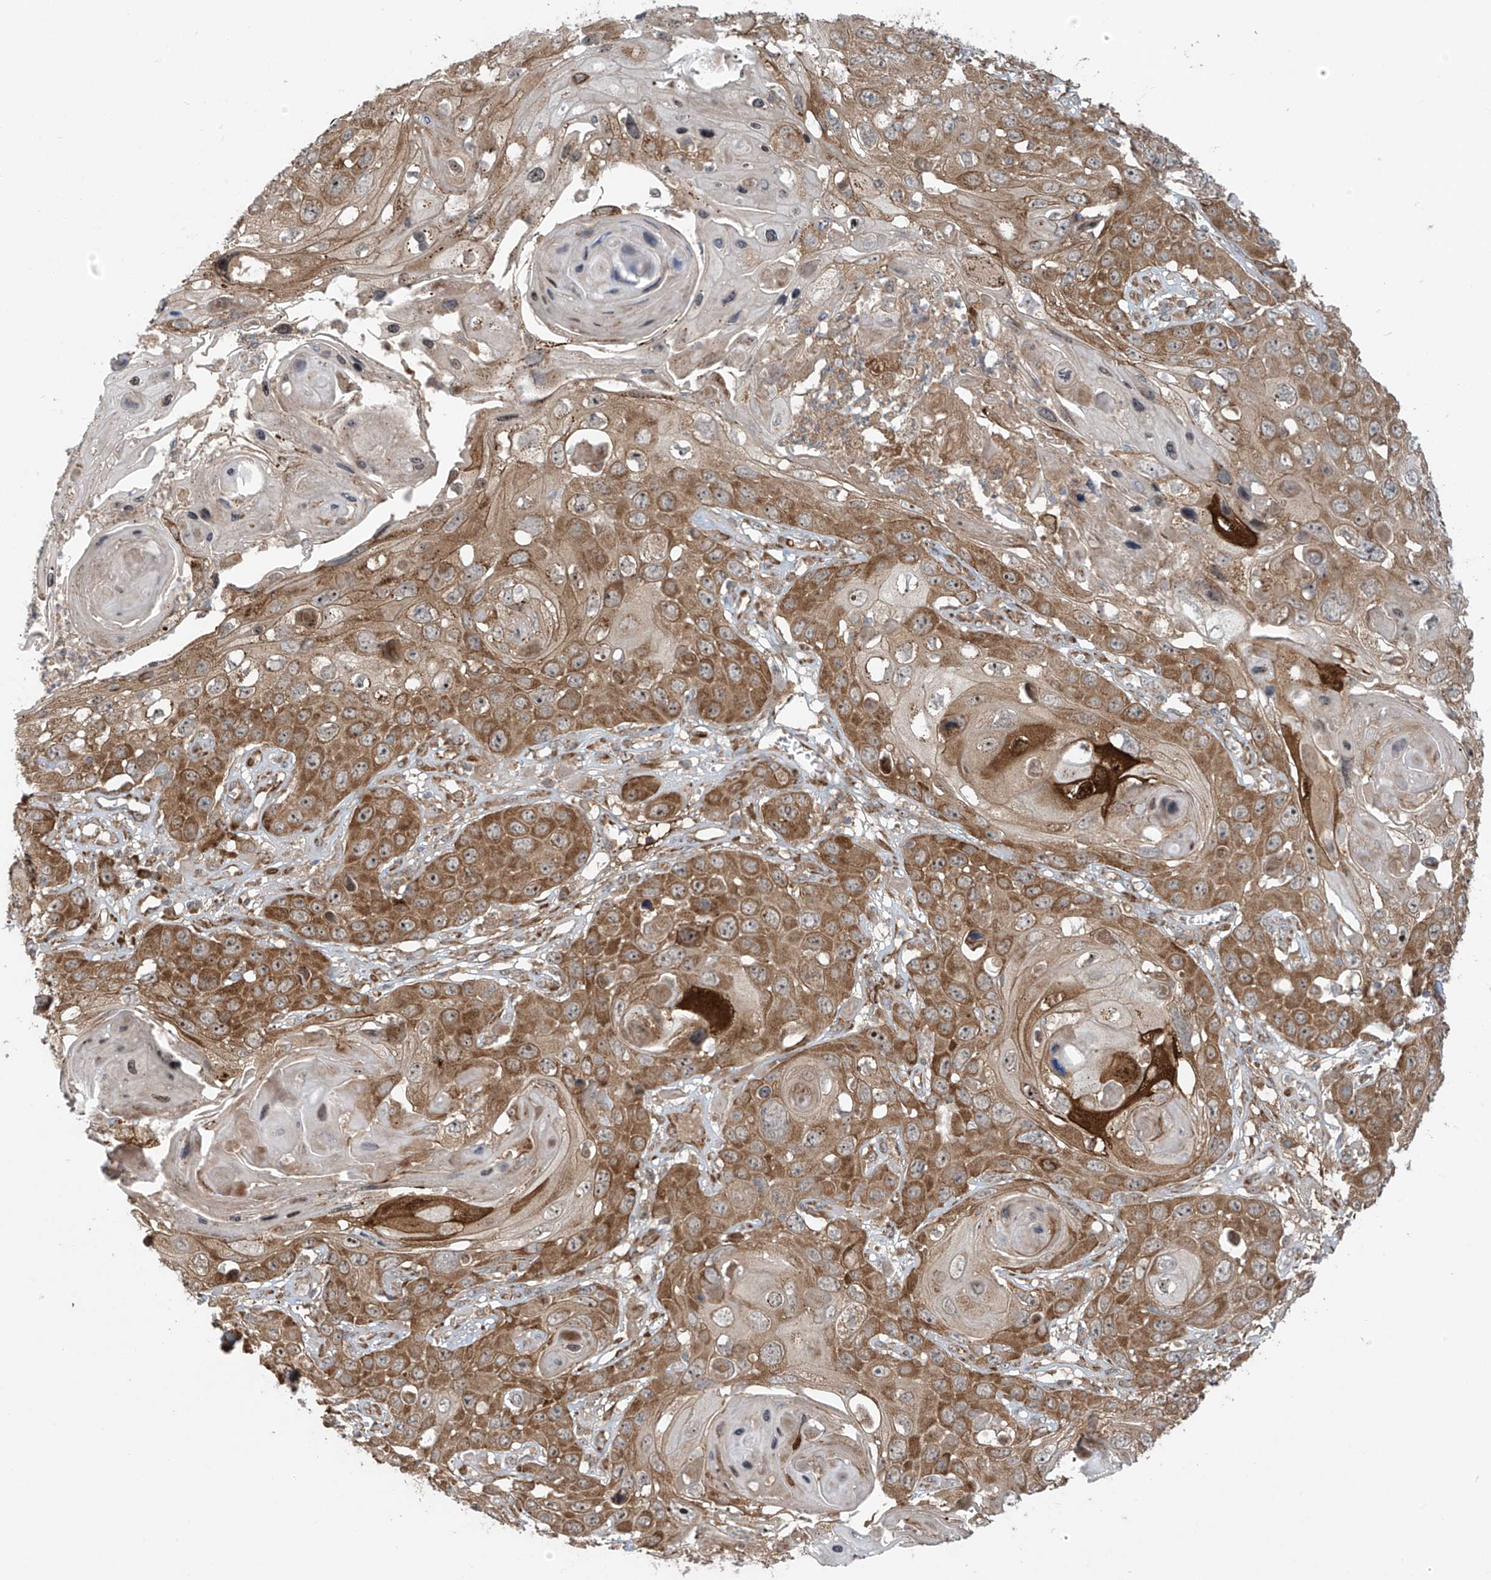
{"staining": {"intensity": "moderate", "quantity": ">75%", "location": "cytoplasmic/membranous,nuclear"}, "tissue": "skin cancer", "cell_type": "Tumor cells", "image_type": "cancer", "snomed": [{"axis": "morphology", "description": "Squamous cell carcinoma, NOS"}, {"axis": "topography", "description": "Skin"}], "caption": "DAB (3,3'-diaminobenzidine) immunohistochemical staining of skin cancer (squamous cell carcinoma) exhibits moderate cytoplasmic/membranous and nuclear protein staining in approximately >75% of tumor cells. (DAB (3,3'-diaminobenzidine) = brown stain, brightfield microscopy at high magnification).", "gene": "KATNIP", "patient": {"sex": "male", "age": 55}}